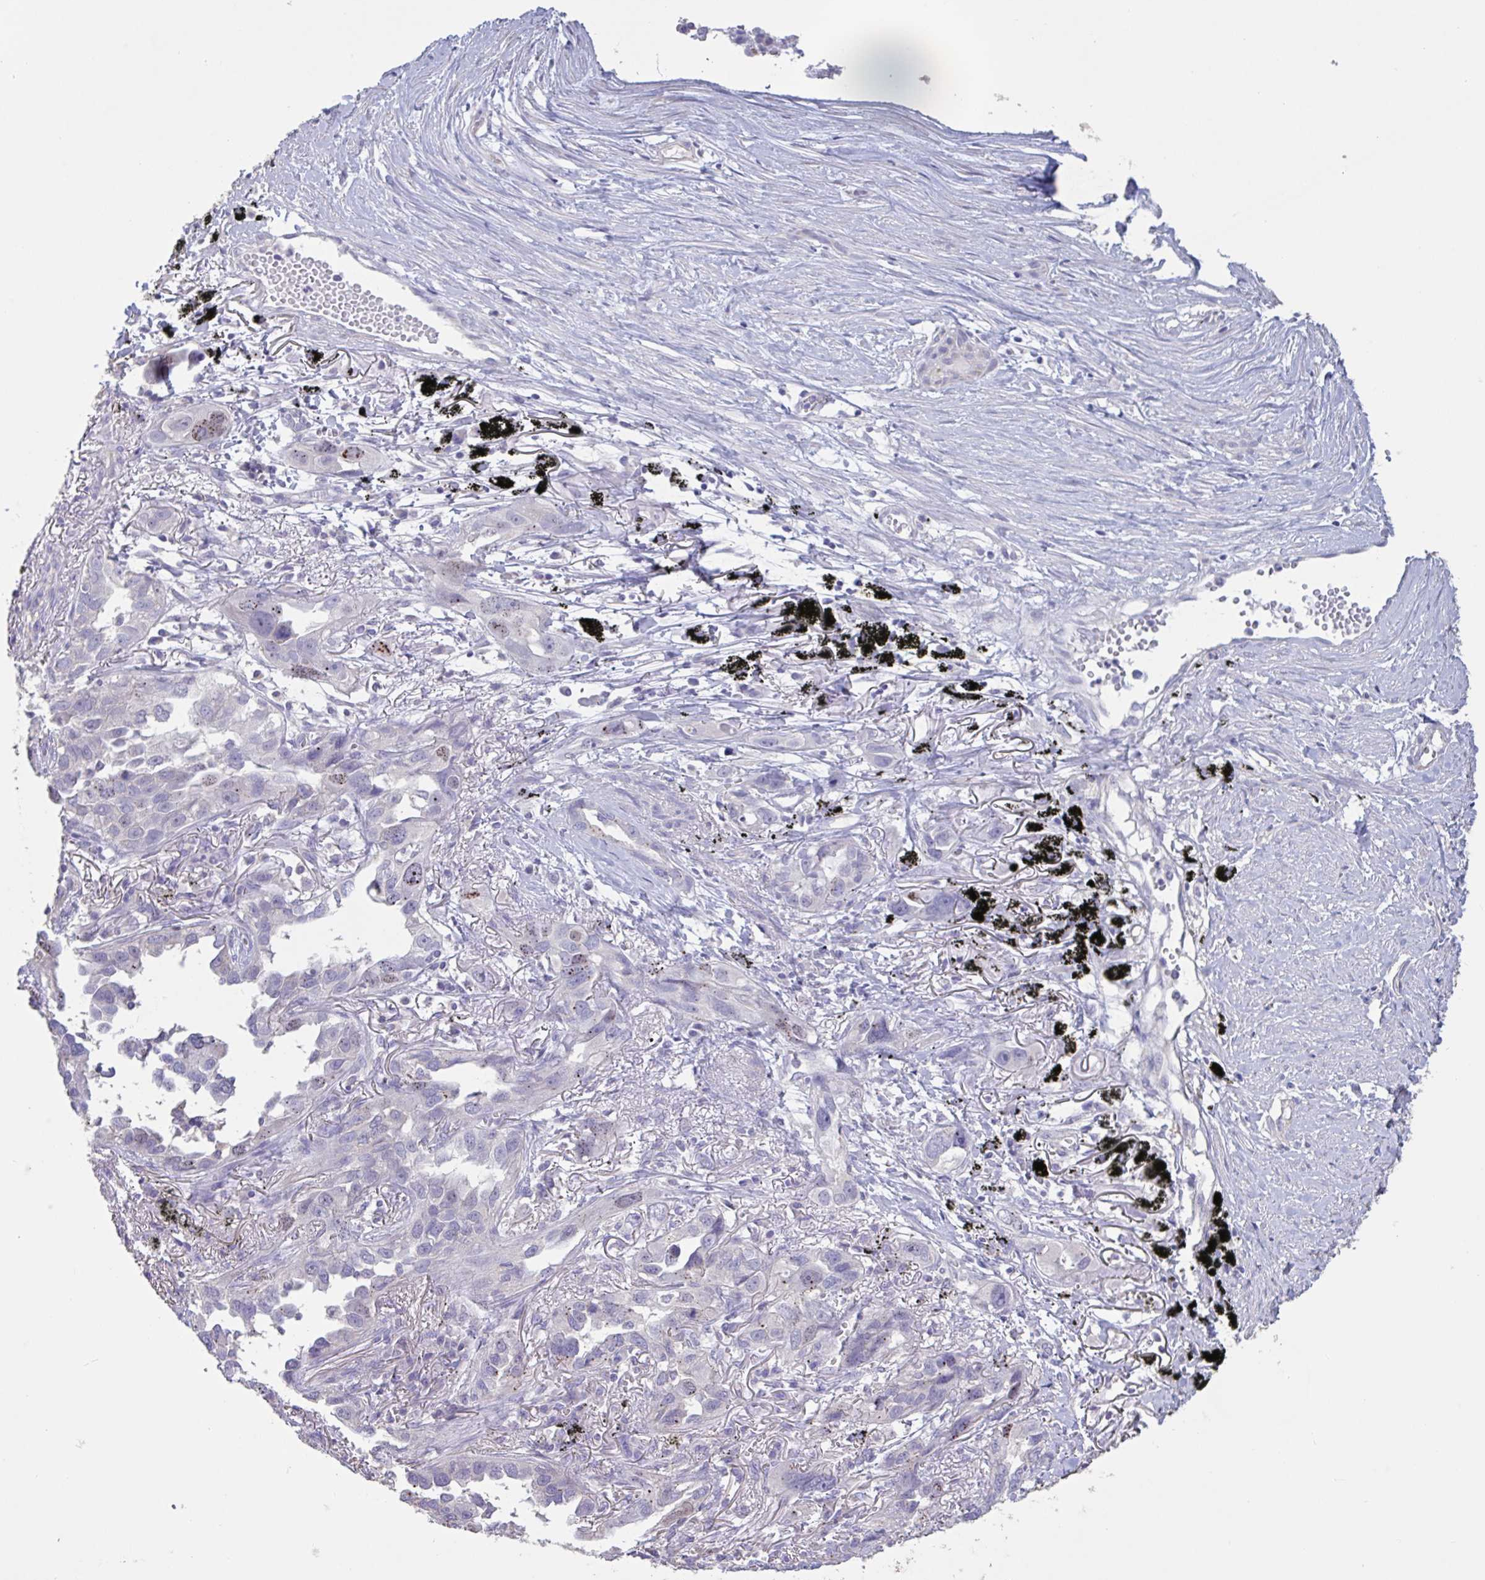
{"staining": {"intensity": "negative", "quantity": "none", "location": "none"}, "tissue": "lung cancer", "cell_type": "Tumor cells", "image_type": "cancer", "snomed": [{"axis": "morphology", "description": "Adenocarcinoma, NOS"}, {"axis": "topography", "description": "Lung"}], "caption": "This image is of adenocarcinoma (lung) stained with immunohistochemistry (IHC) to label a protein in brown with the nuclei are counter-stained blue. There is no positivity in tumor cells.", "gene": "CHMP5", "patient": {"sex": "male", "age": 67}}